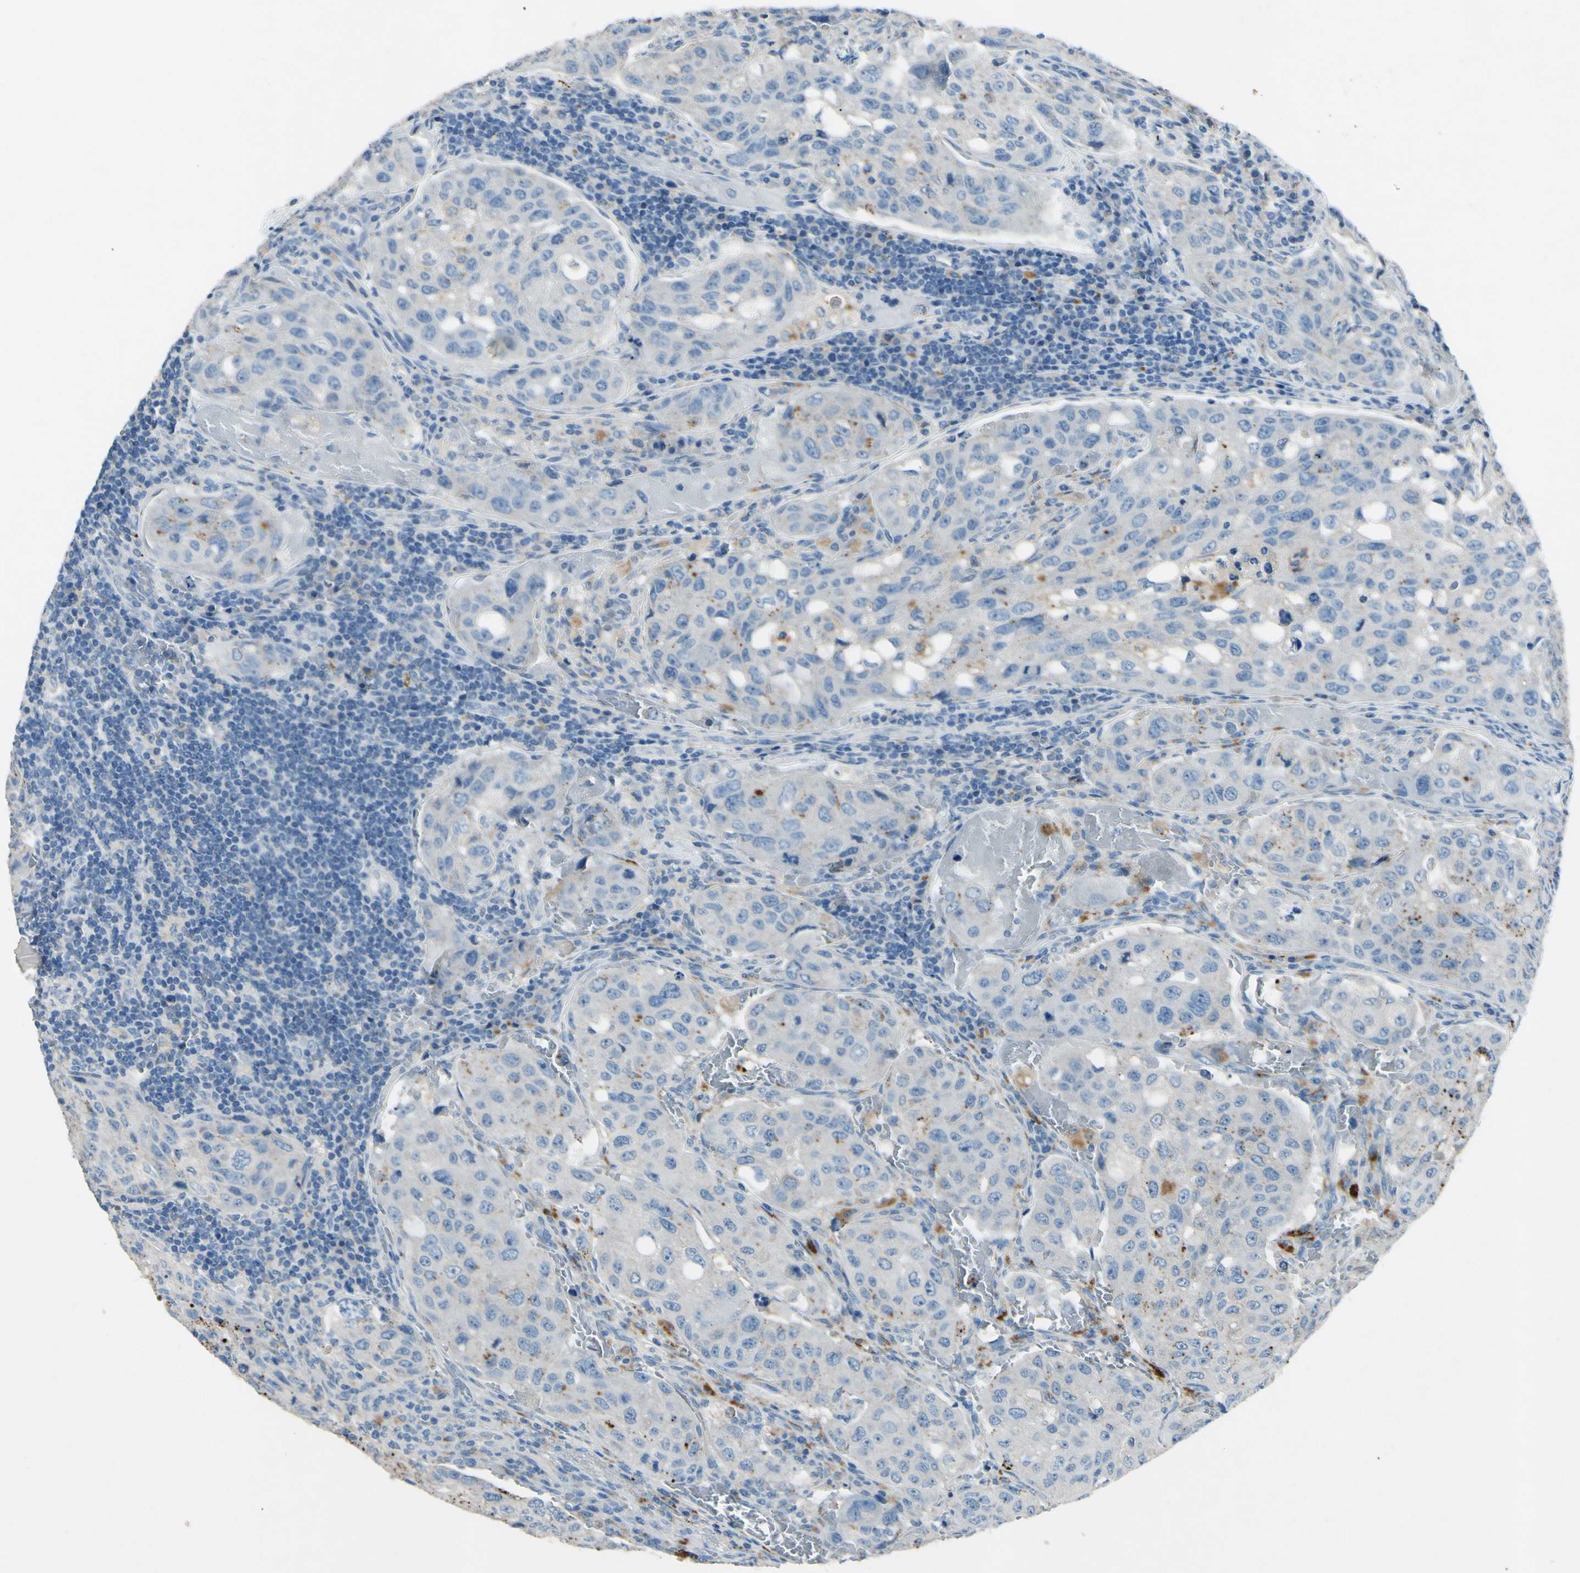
{"staining": {"intensity": "negative", "quantity": "none", "location": "none"}, "tissue": "urothelial cancer", "cell_type": "Tumor cells", "image_type": "cancer", "snomed": [{"axis": "morphology", "description": "Urothelial carcinoma, High grade"}, {"axis": "topography", "description": "Lymph node"}, {"axis": "topography", "description": "Urinary bladder"}], "caption": "This photomicrograph is of urothelial carcinoma (high-grade) stained with immunohistochemistry to label a protein in brown with the nuclei are counter-stained blue. There is no positivity in tumor cells.", "gene": "CDH10", "patient": {"sex": "male", "age": 51}}